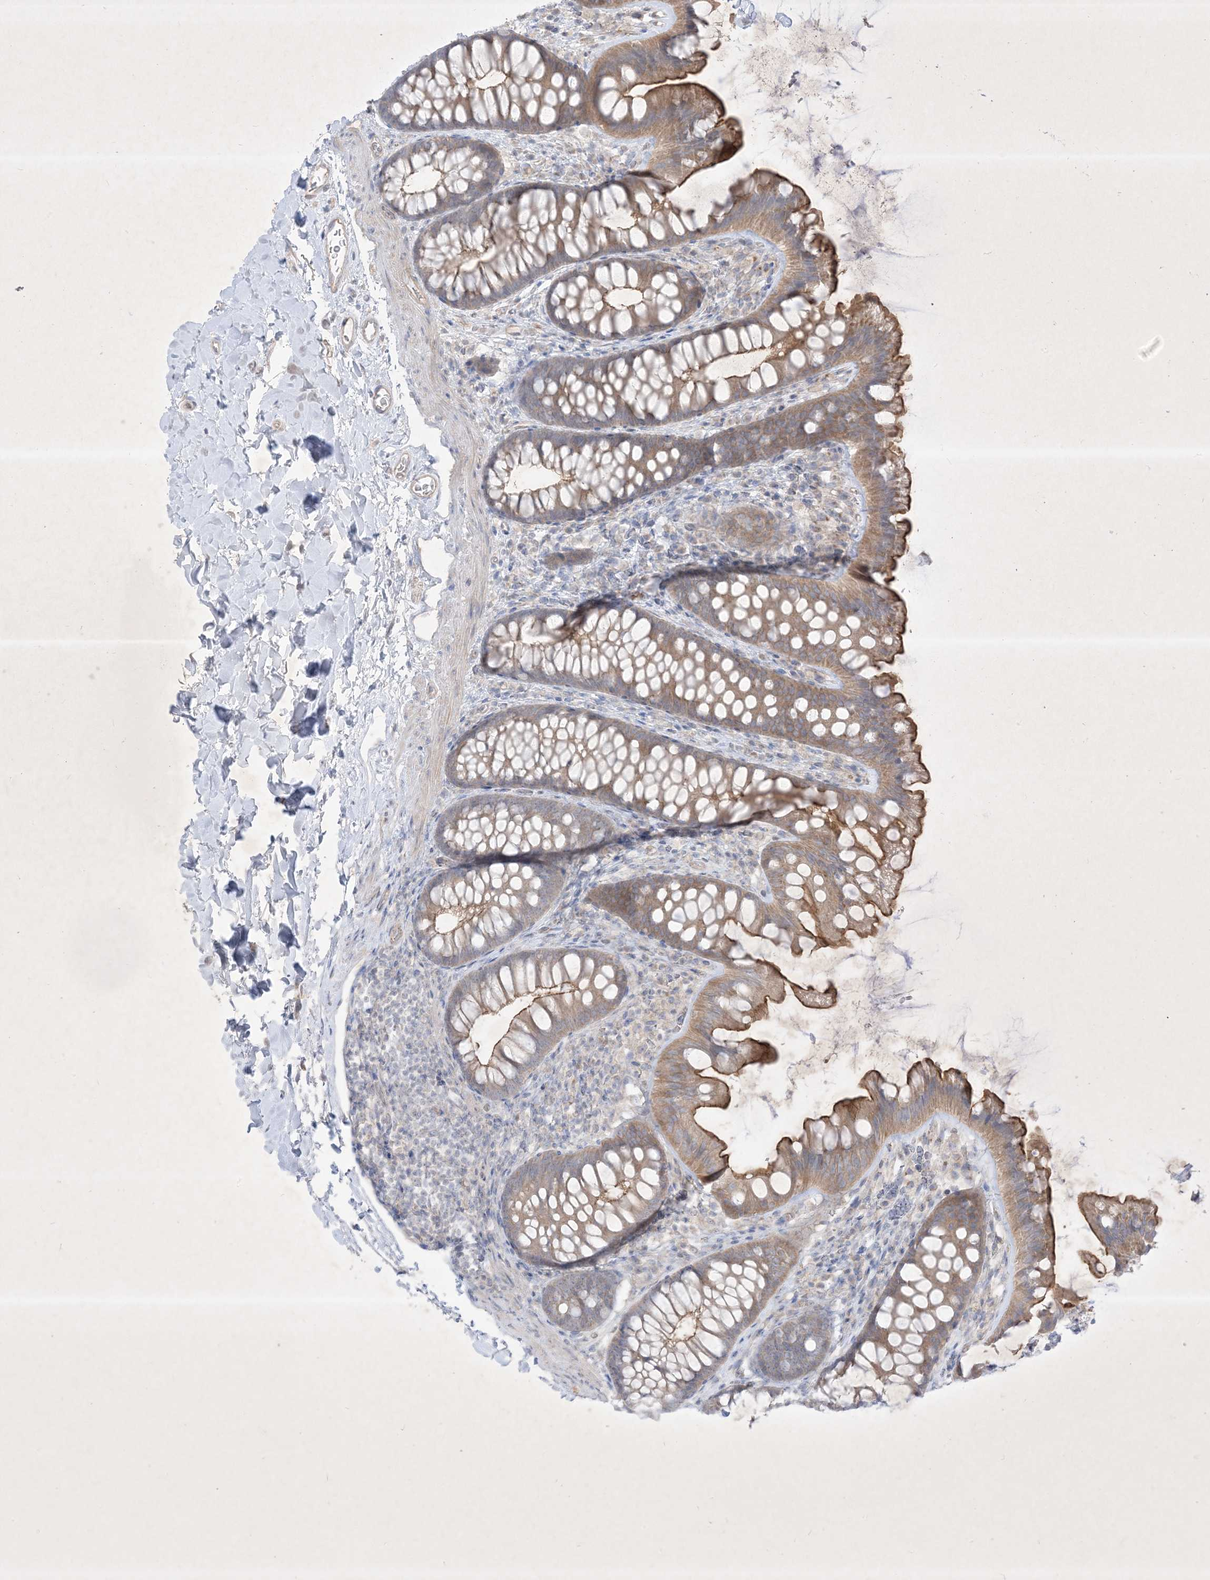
{"staining": {"intensity": "negative", "quantity": "none", "location": "none"}, "tissue": "colon", "cell_type": "Endothelial cells", "image_type": "normal", "snomed": [{"axis": "morphology", "description": "Normal tissue, NOS"}, {"axis": "topography", "description": "Colon"}], "caption": "The photomicrograph shows no staining of endothelial cells in unremarkable colon.", "gene": "PLEKHA3", "patient": {"sex": "female", "age": 62}}